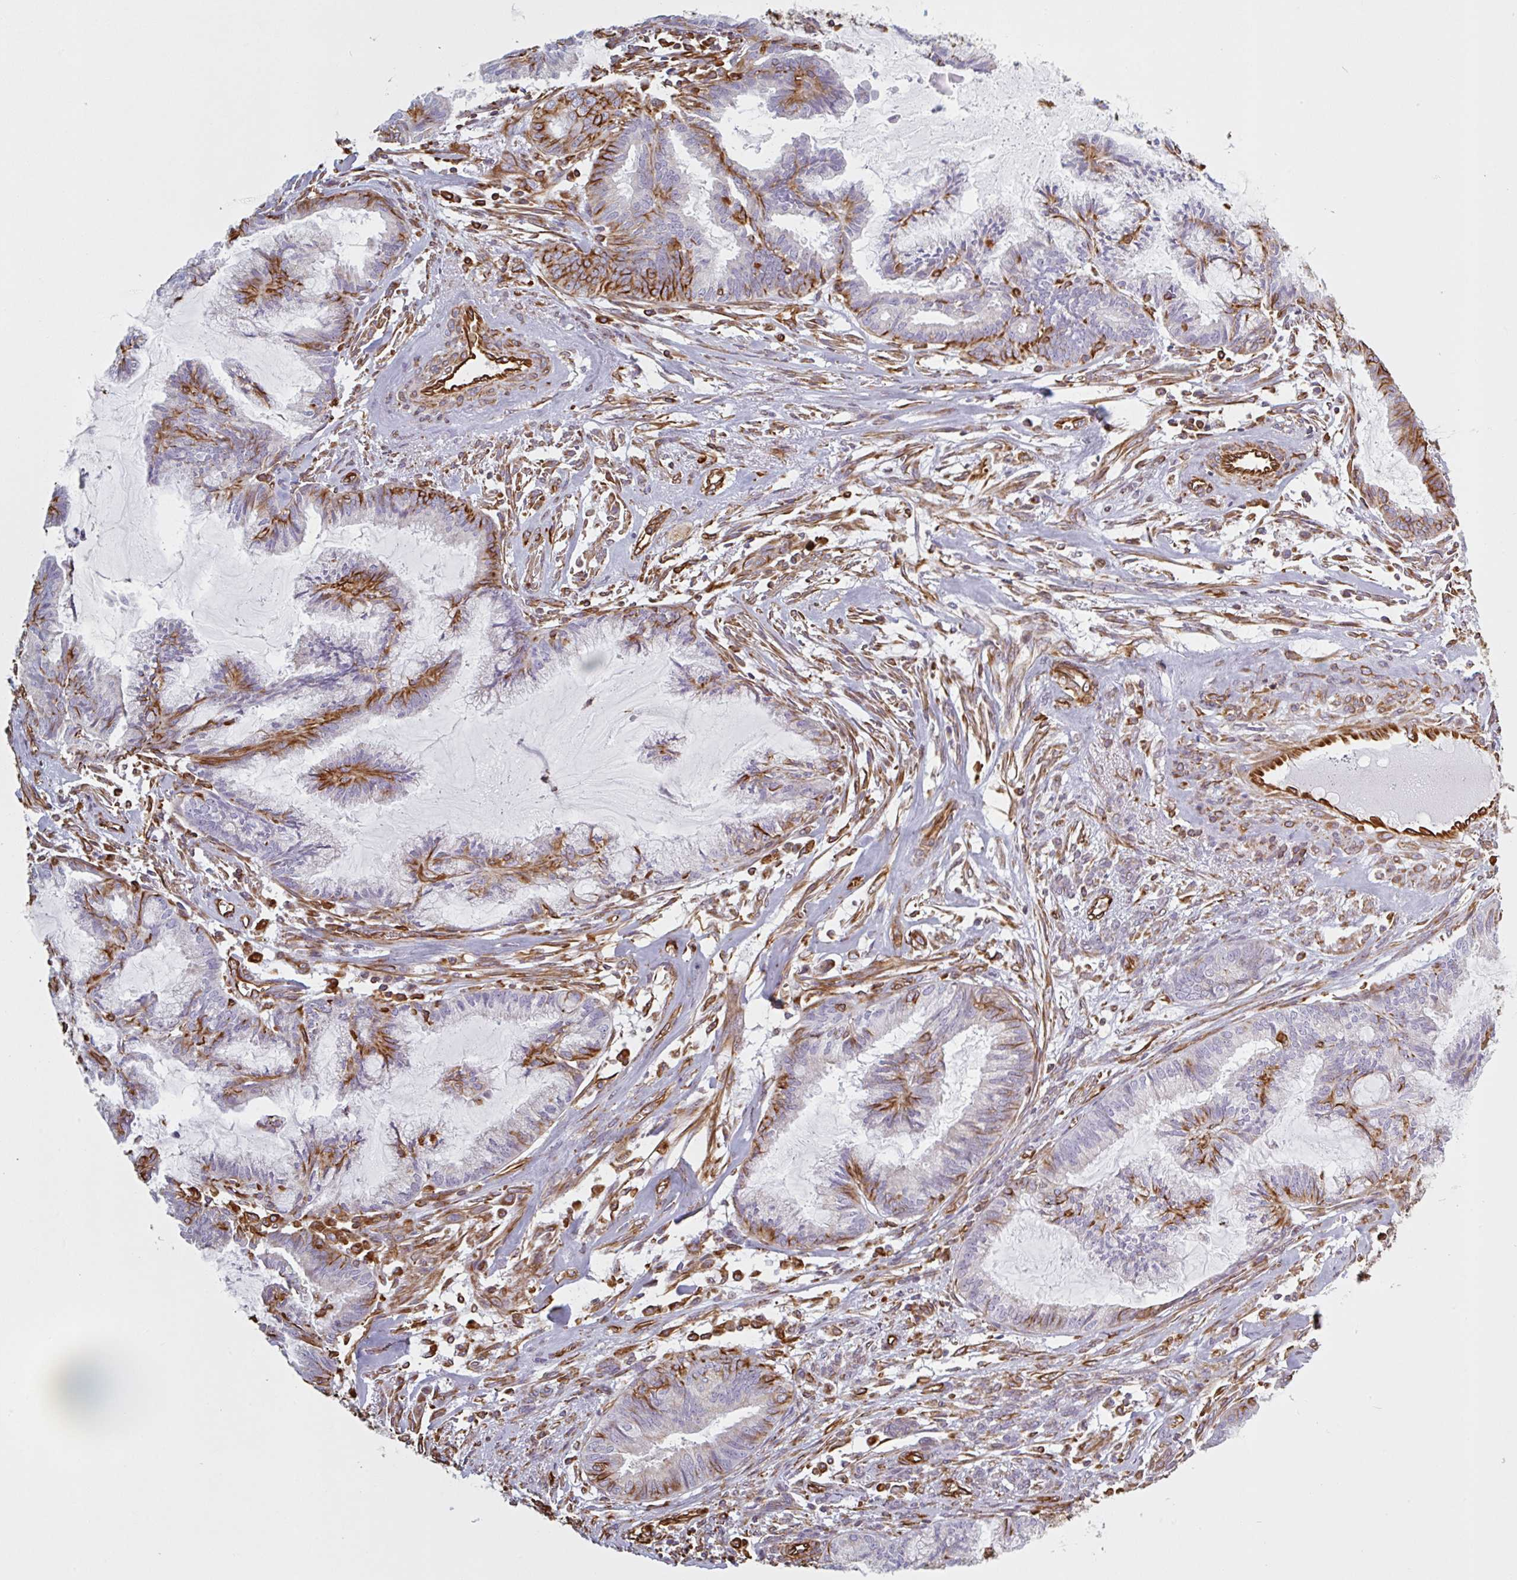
{"staining": {"intensity": "moderate", "quantity": "25%-75%", "location": "cytoplasmic/membranous"}, "tissue": "endometrial cancer", "cell_type": "Tumor cells", "image_type": "cancer", "snomed": [{"axis": "morphology", "description": "Adenocarcinoma, NOS"}, {"axis": "topography", "description": "Endometrium"}], "caption": "This image reveals IHC staining of human adenocarcinoma (endometrial), with medium moderate cytoplasmic/membranous positivity in approximately 25%-75% of tumor cells.", "gene": "PPFIA1", "patient": {"sex": "female", "age": 86}}